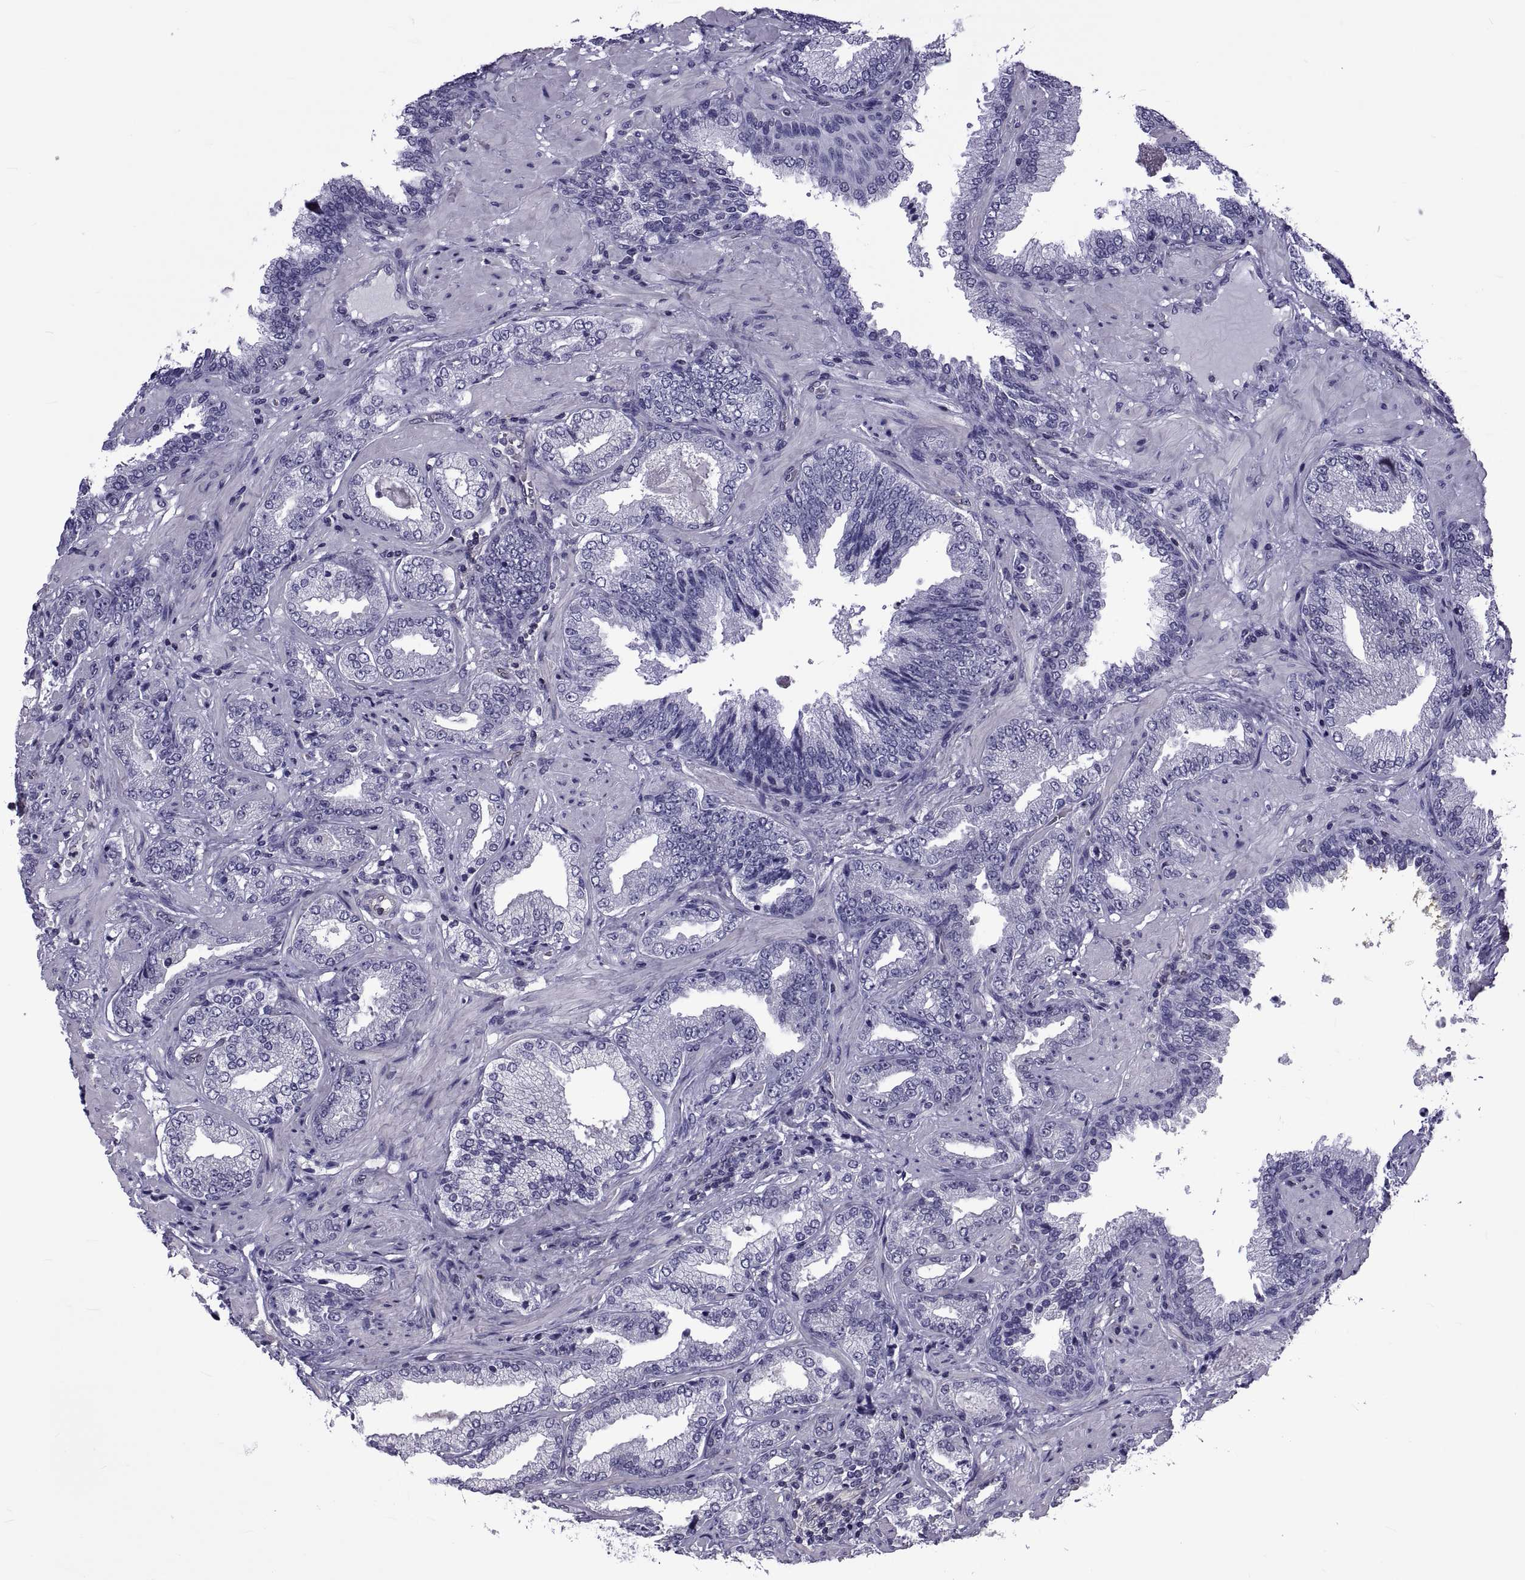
{"staining": {"intensity": "negative", "quantity": "none", "location": "none"}, "tissue": "prostate cancer", "cell_type": "Tumor cells", "image_type": "cancer", "snomed": [{"axis": "morphology", "description": "Adenocarcinoma, Low grade"}, {"axis": "topography", "description": "Prostate"}], "caption": "Micrograph shows no protein positivity in tumor cells of adenocarcinoma (low-grade) (prostate) tissue.", "gene": "LCN9", "patient": {"sex": "male", "age": 68}}